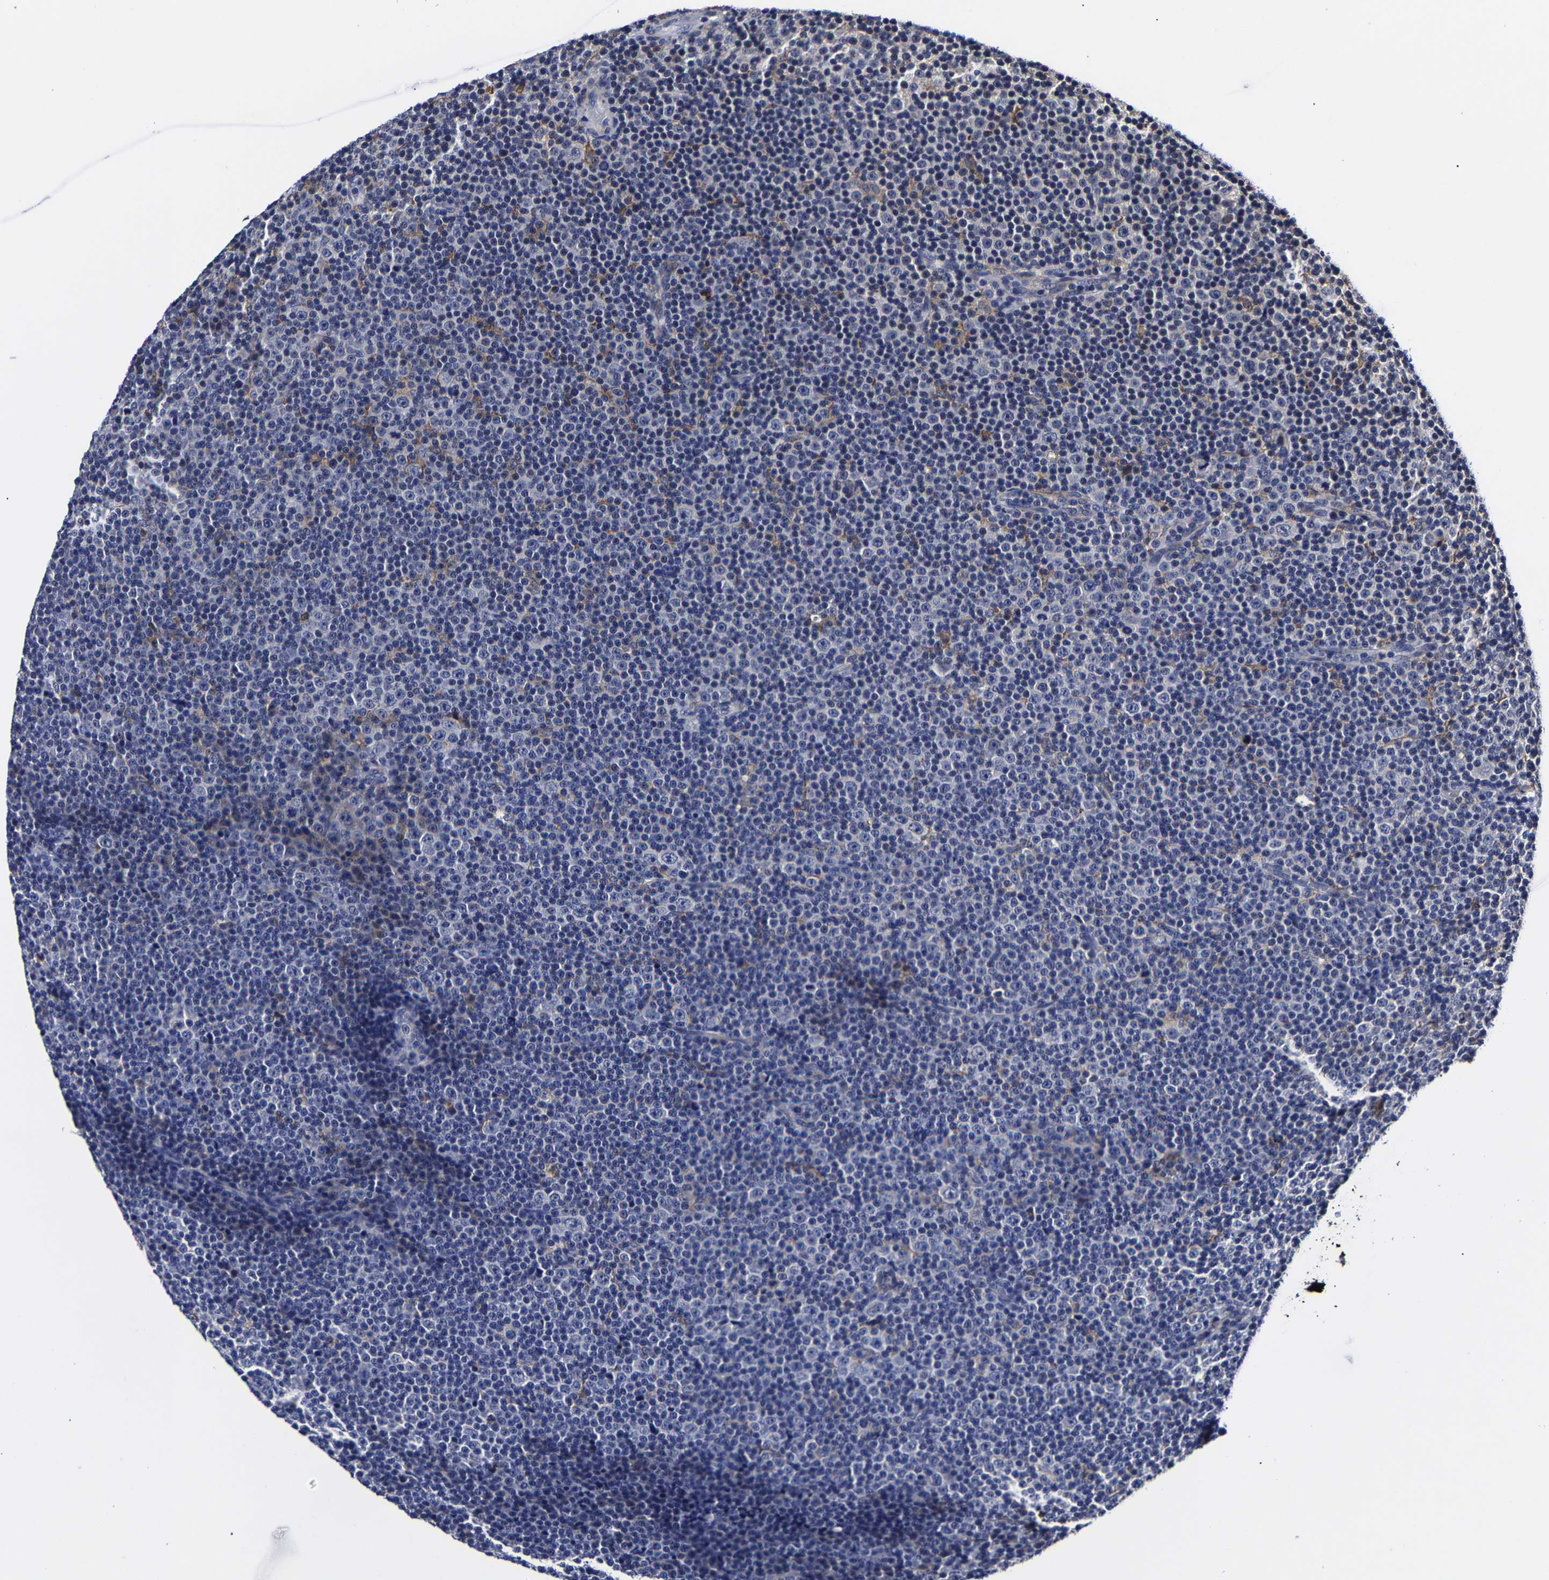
{"staining": {"intensity": "negative", "quantity": "none", "location": "none"}, "tissue": "lymphoma", "cell_type": "Tumor cells", "image_type": "cancer", "snomed": [{"axis": "morphology", "description": "Malignant lymphoma, non-Hodgkin's type, Low grade"}, {"axis": "topography", "description": "Lymph node"}], "caption": "An image of low-grade malignant lymphoma, non-Hodgkin's type stained for a protein exhibits no brown staining in tumor cells.", "gene": "AASS", "patient": {"sex": "female", "age": 67}}